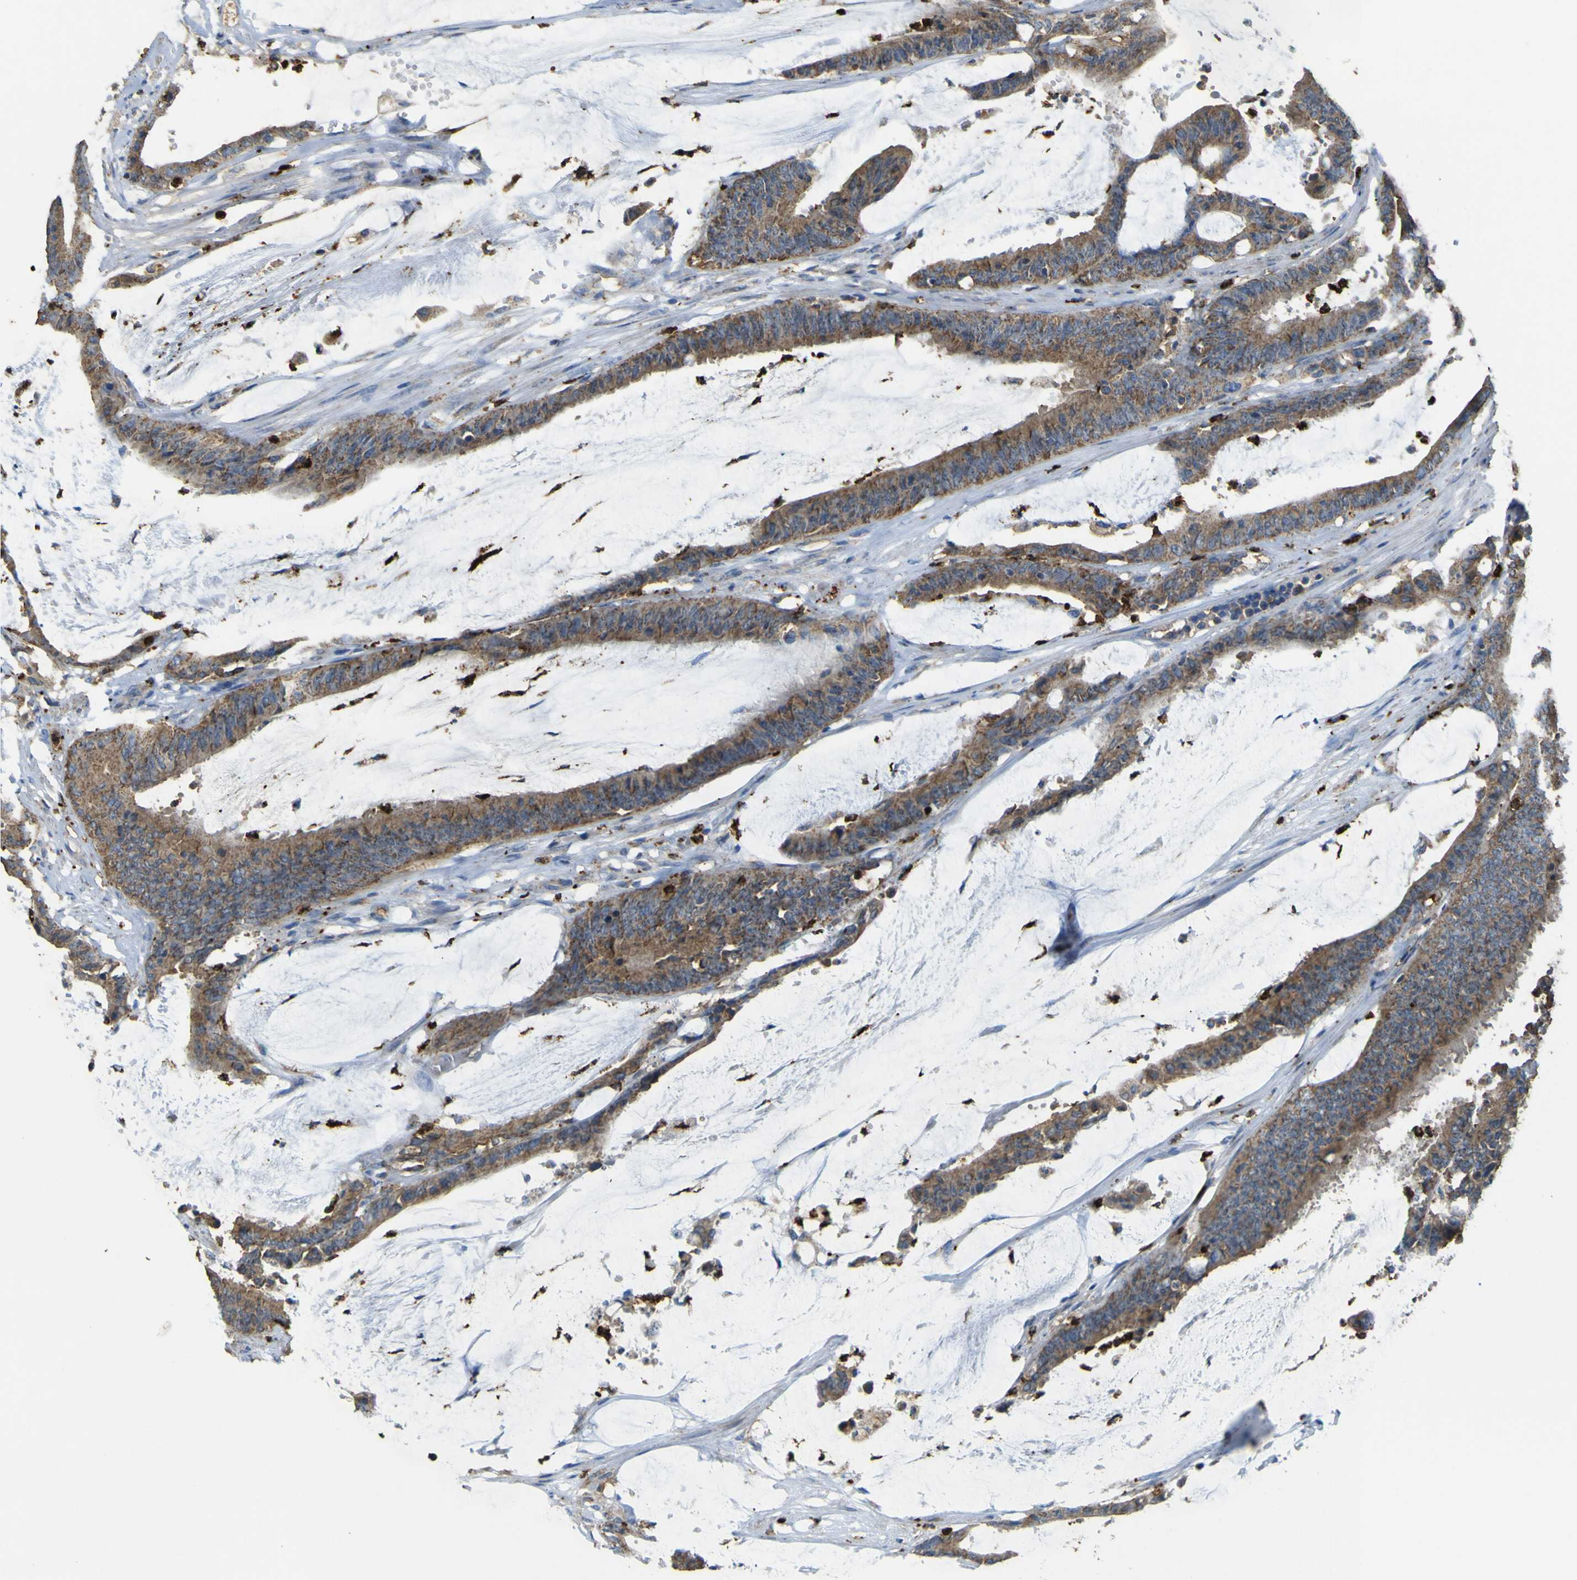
{"staining": {"intensity": "moderate", "quantity": ">75%", "location": "cytoplasmic/membranous"}, "tissue": "colorectal cancer", "cell_type": "Tumor cells", "image_type": "cancer", "snomed": [{"axis": "morphology", "description": "Adenocarcinoma, NOS"}, {"axis": "topography", "description": "Rectum"}], "caption": "Protein positivity by immunohistochemistry reveals moderate cytoplasmic/membranous expression in about >75% of tumor cells in adenocarcinoma (colorectal).", "gene": "ACSL3", "patient": {"sex": "female", "age": 66}}